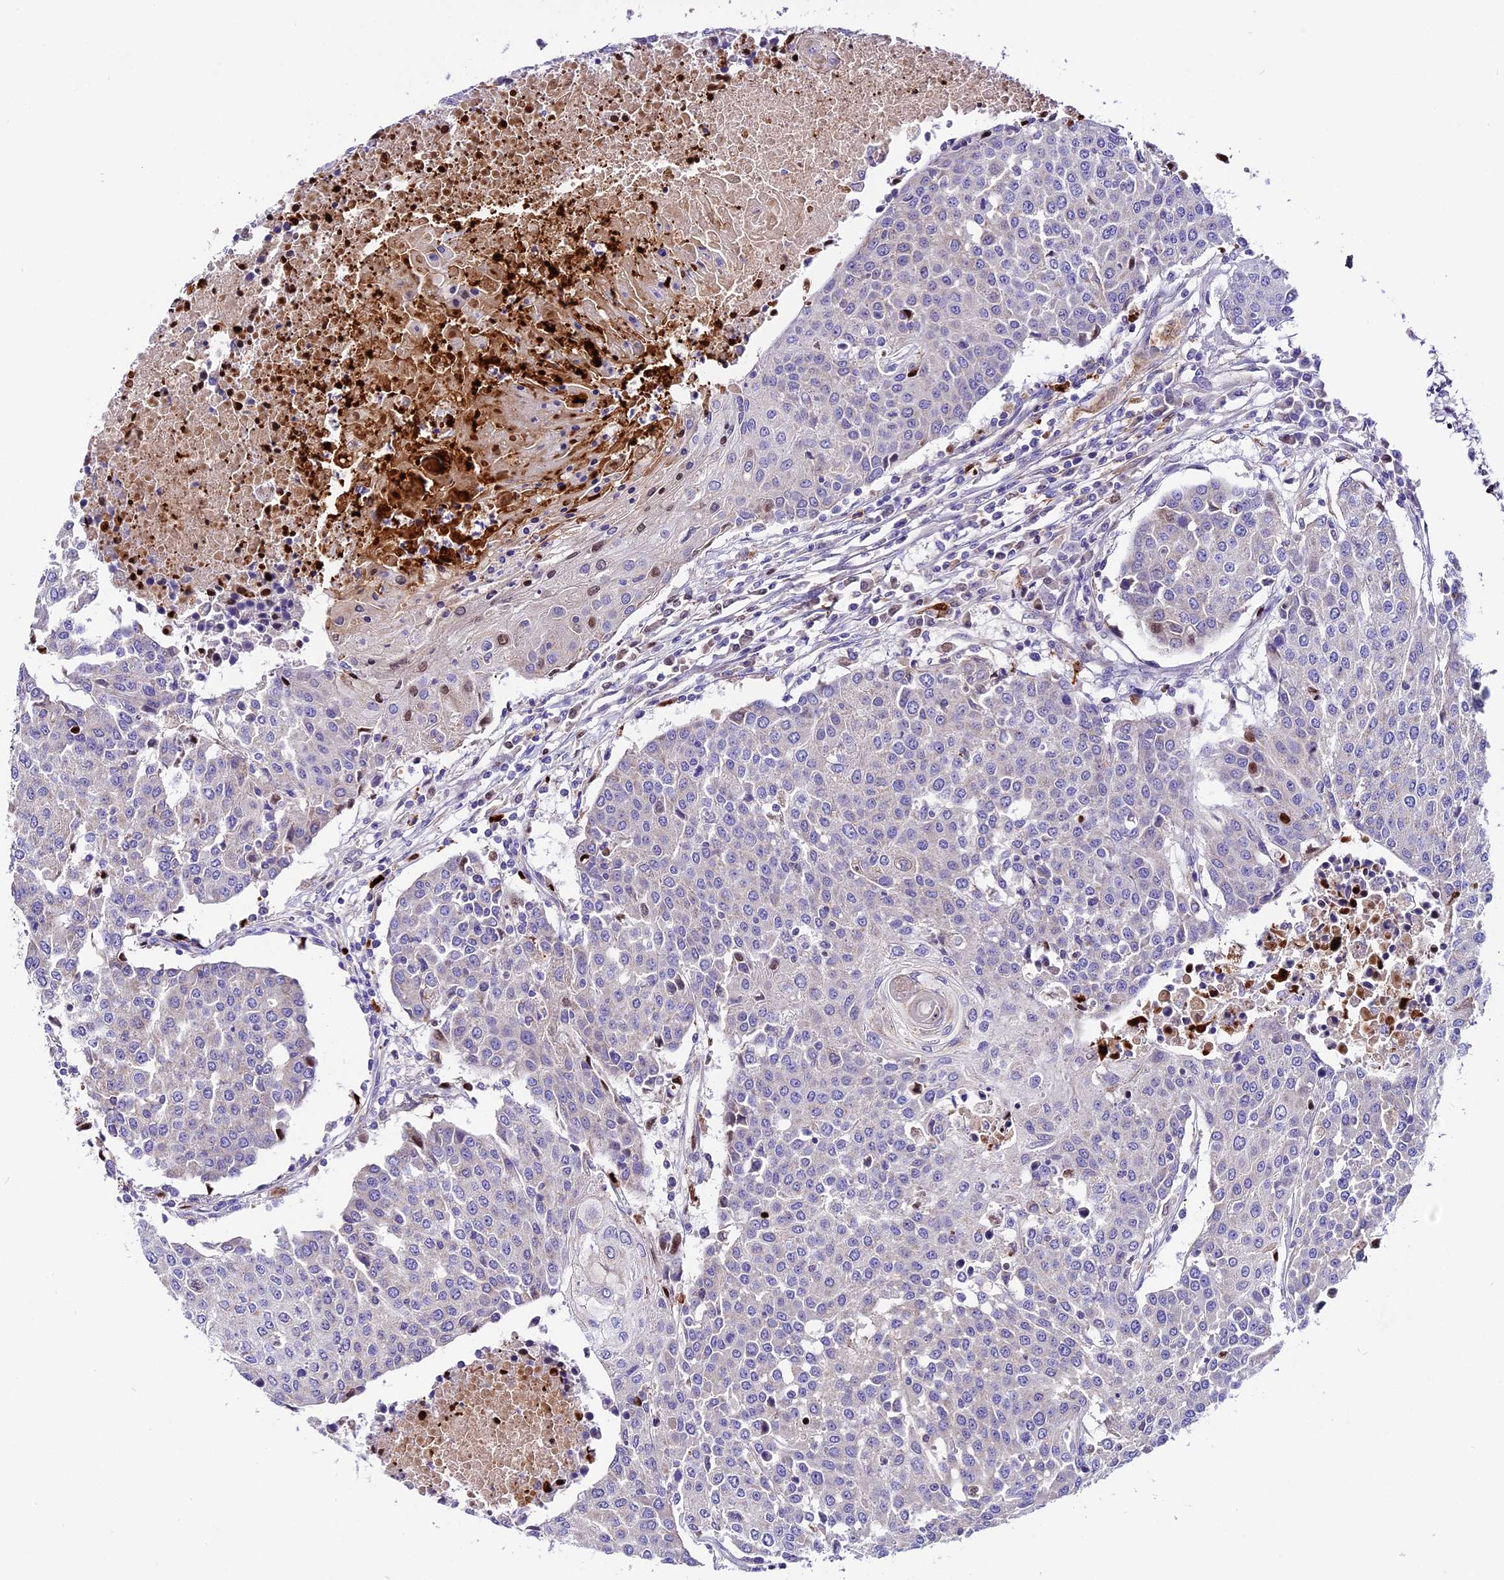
{"staining": {"intensity": "weak", "quantity": "<25%", "location": "nuclear"}, "tissue": "urothelial cancer", "cell_type": "Tumor cells", "image_type": "cancer", "snomed": [{"axis": "morphology", "description": "Urothelial carcinoma, High grade"}, {"axis": "topography", "description": "Urinary bladder"}], "caption": "Immunohistochemistry (IHC) photomicrograph of neoplastic tissue: urothelial carcinoma (high-grade) stained with DAB (3,3'-diaminobenzidine) displays no significant protein staining in tumor cells. The staining is performed using DAB (3,3'-diaminobenzidine) brown chromogen with nuclei counter-stained in using hematoxylin.", "gene": "MAP3K7CL", "patient": {"sex": "female", "age": 85}}